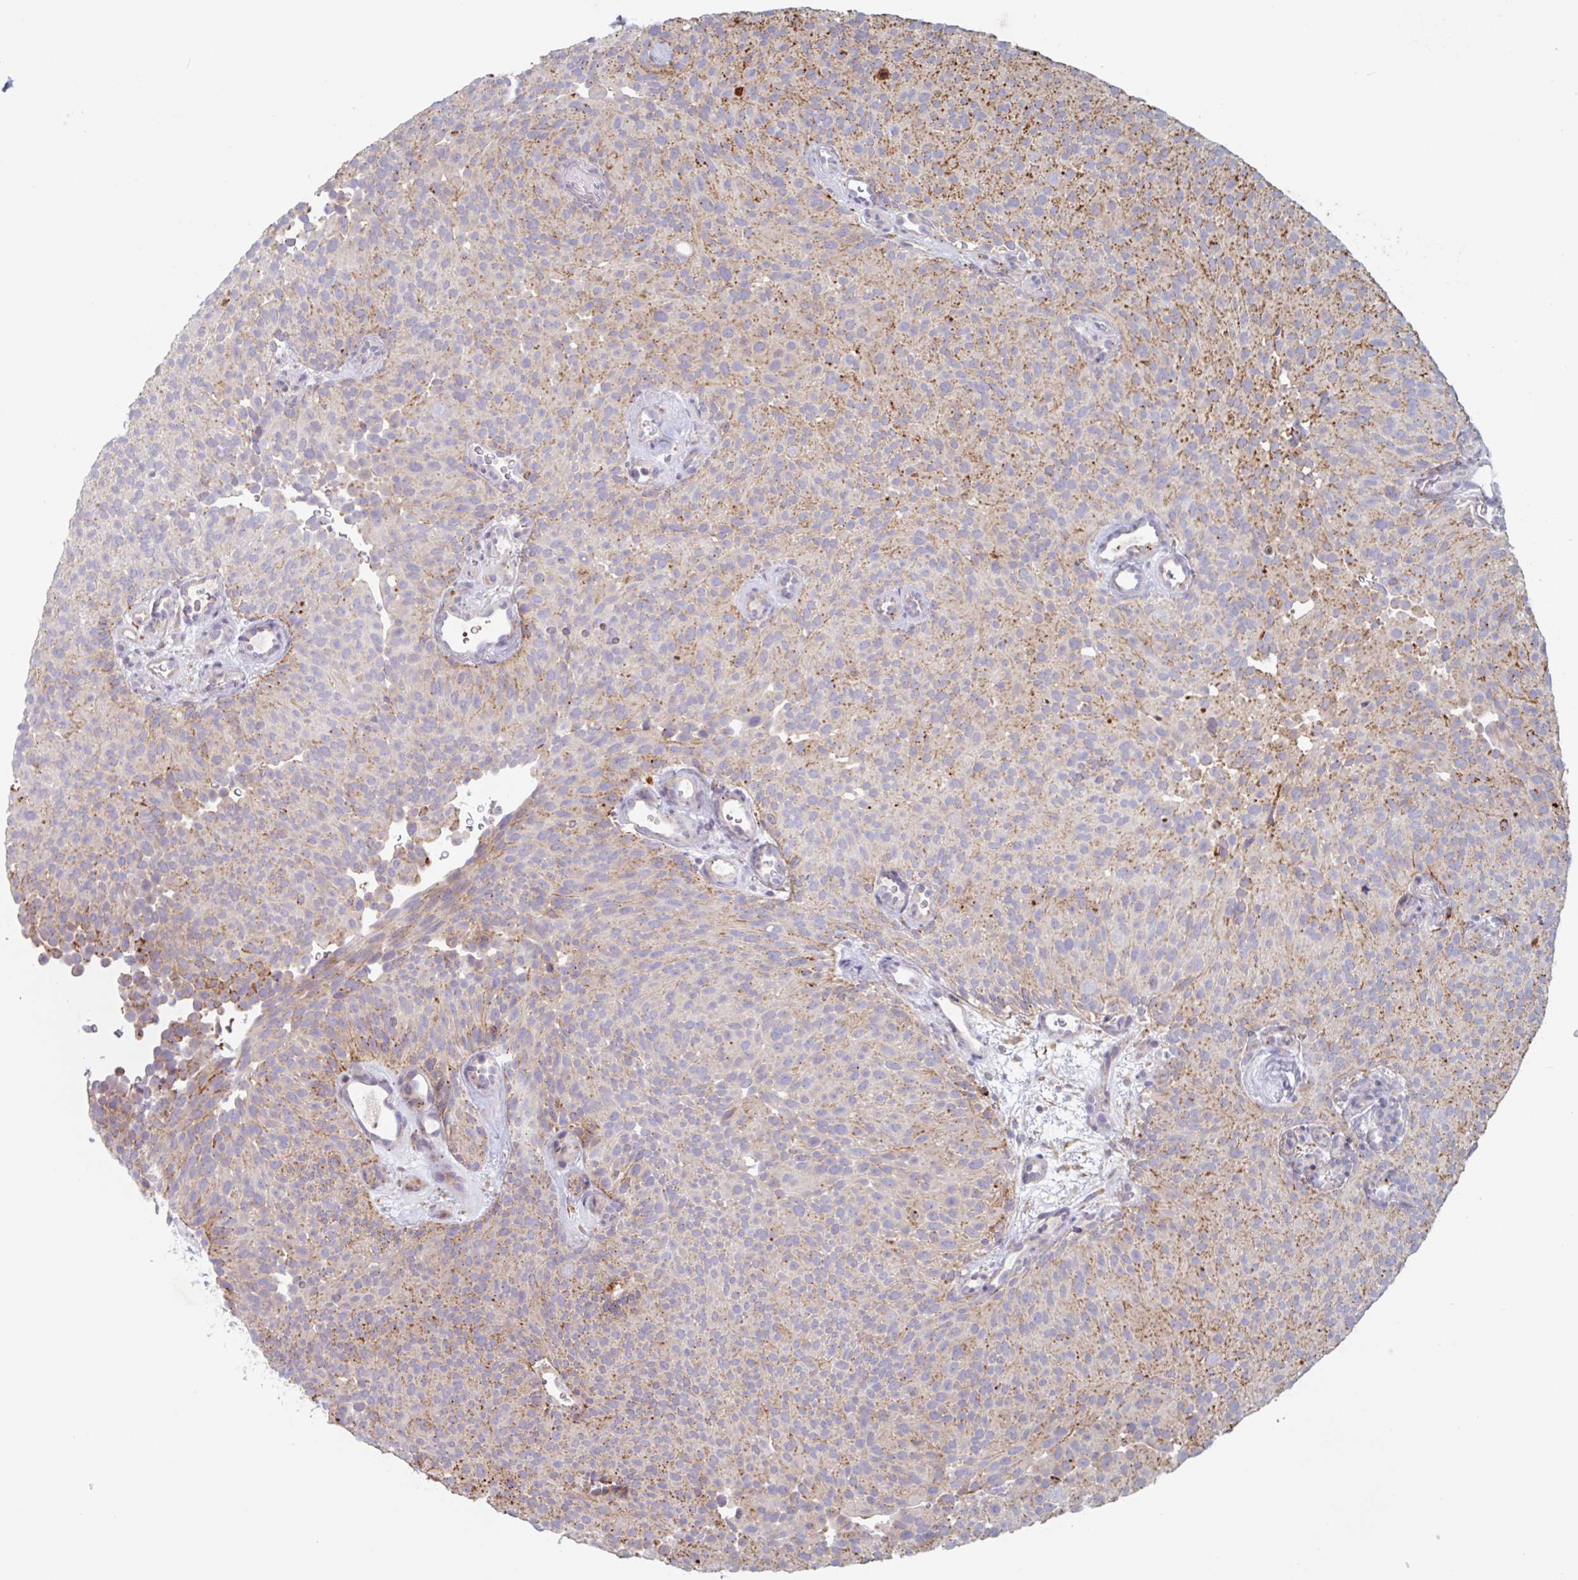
{"staining": {"intensity": "moderate", "quantity": "25%-75%", "location": "cytoplasmic/membranous"}, "tissue": "urothelial cancer", "cell_type": "Tumor cells", "image_type": "cancer", "snomed": [{"axis": "morphology", "description": "Urothelial carcinoma, Low grade"}, {"axis": "topography", "description": "Urinary bladder"}], "caption": "Brown immunohistochemical staining in urothelial cancer shows moderate cytoplasmic/membranous positivity in about 25%-75% of tumor cells. (Stains: DAB (3,3'-diaminobenzidine) in brown, nuclei in blue, Microscopy: brightfield microscopy at high magnification).", "gene": "MANBA", "patient": {"sex": "male", "age": 78}}